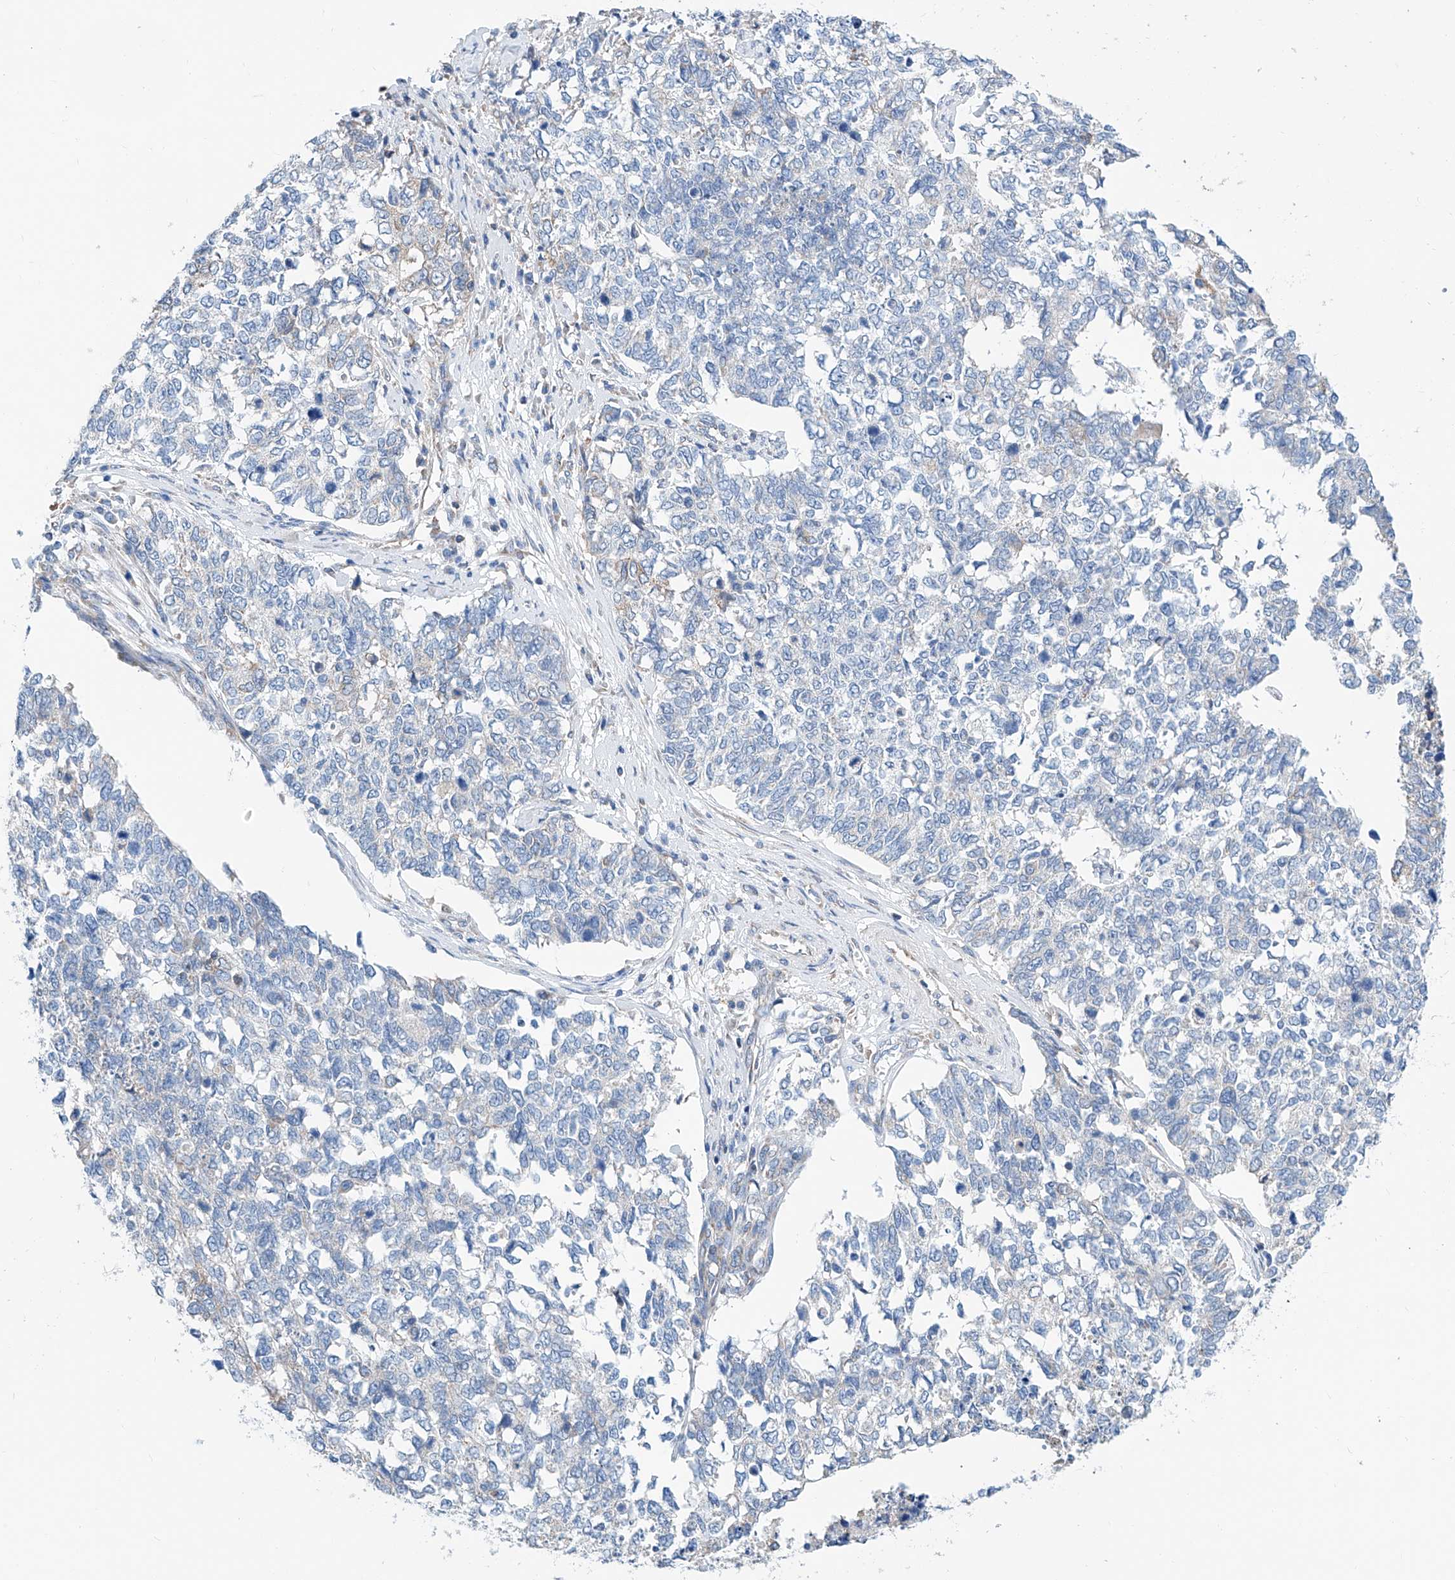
{"staining": {"intensity": "negative", "quantity": "none", "location": "none"}, "tissue": "cervical cancer", "cell_type": "Tumor cells", "image_type": "cancer", "snomed": [{"axis": "morphology", "description": "Squamous cell carcinoma, NOS"}, {"axis": "topography", "description": "Cervix"}], "caption": "Tumor cells are negative for protein expression in human cervical squamous cell carcinoma. Nuclei are stained in blue.", "gene": "MAD2L1", "patient": {"sex": "female", "age": 63}}